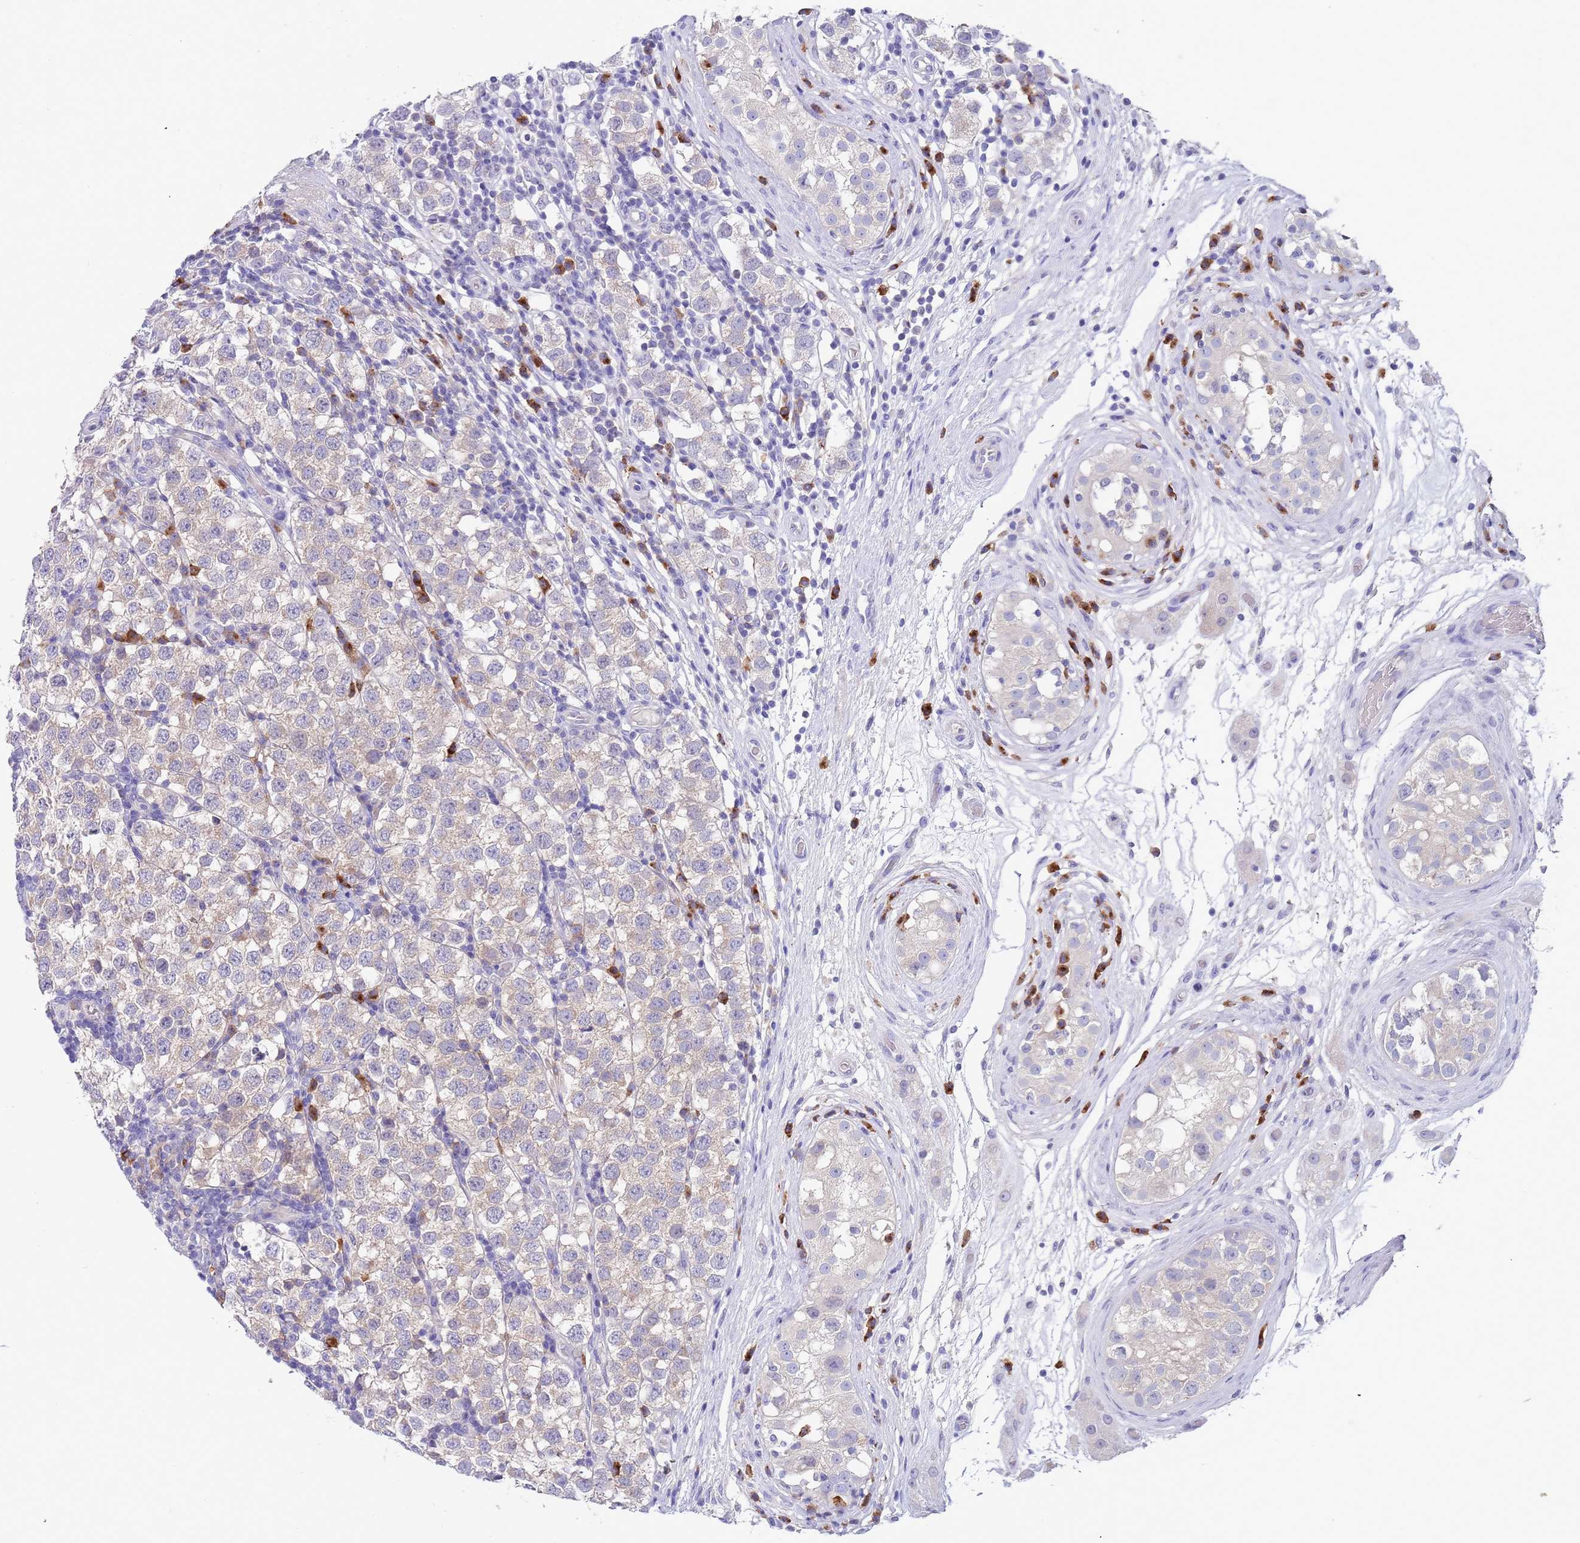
{"staining": {"intensity": "weak", "quantity": "<25%", "location": "cytoplasmic/membranous"}, "tissue": "testis cancer", "cell_type": "Tumor cells", "image_type": "cancer", "snomed": [{"axis": "morphology", "description": "Seminoma, NOS"}, {"axis": "topography", "description": "Testis"}], "caption": "Tumor cells show no significant staining in seminoma (testis).", "gene": "TYW1", "patient": {"sex": "male", "age": 34}}